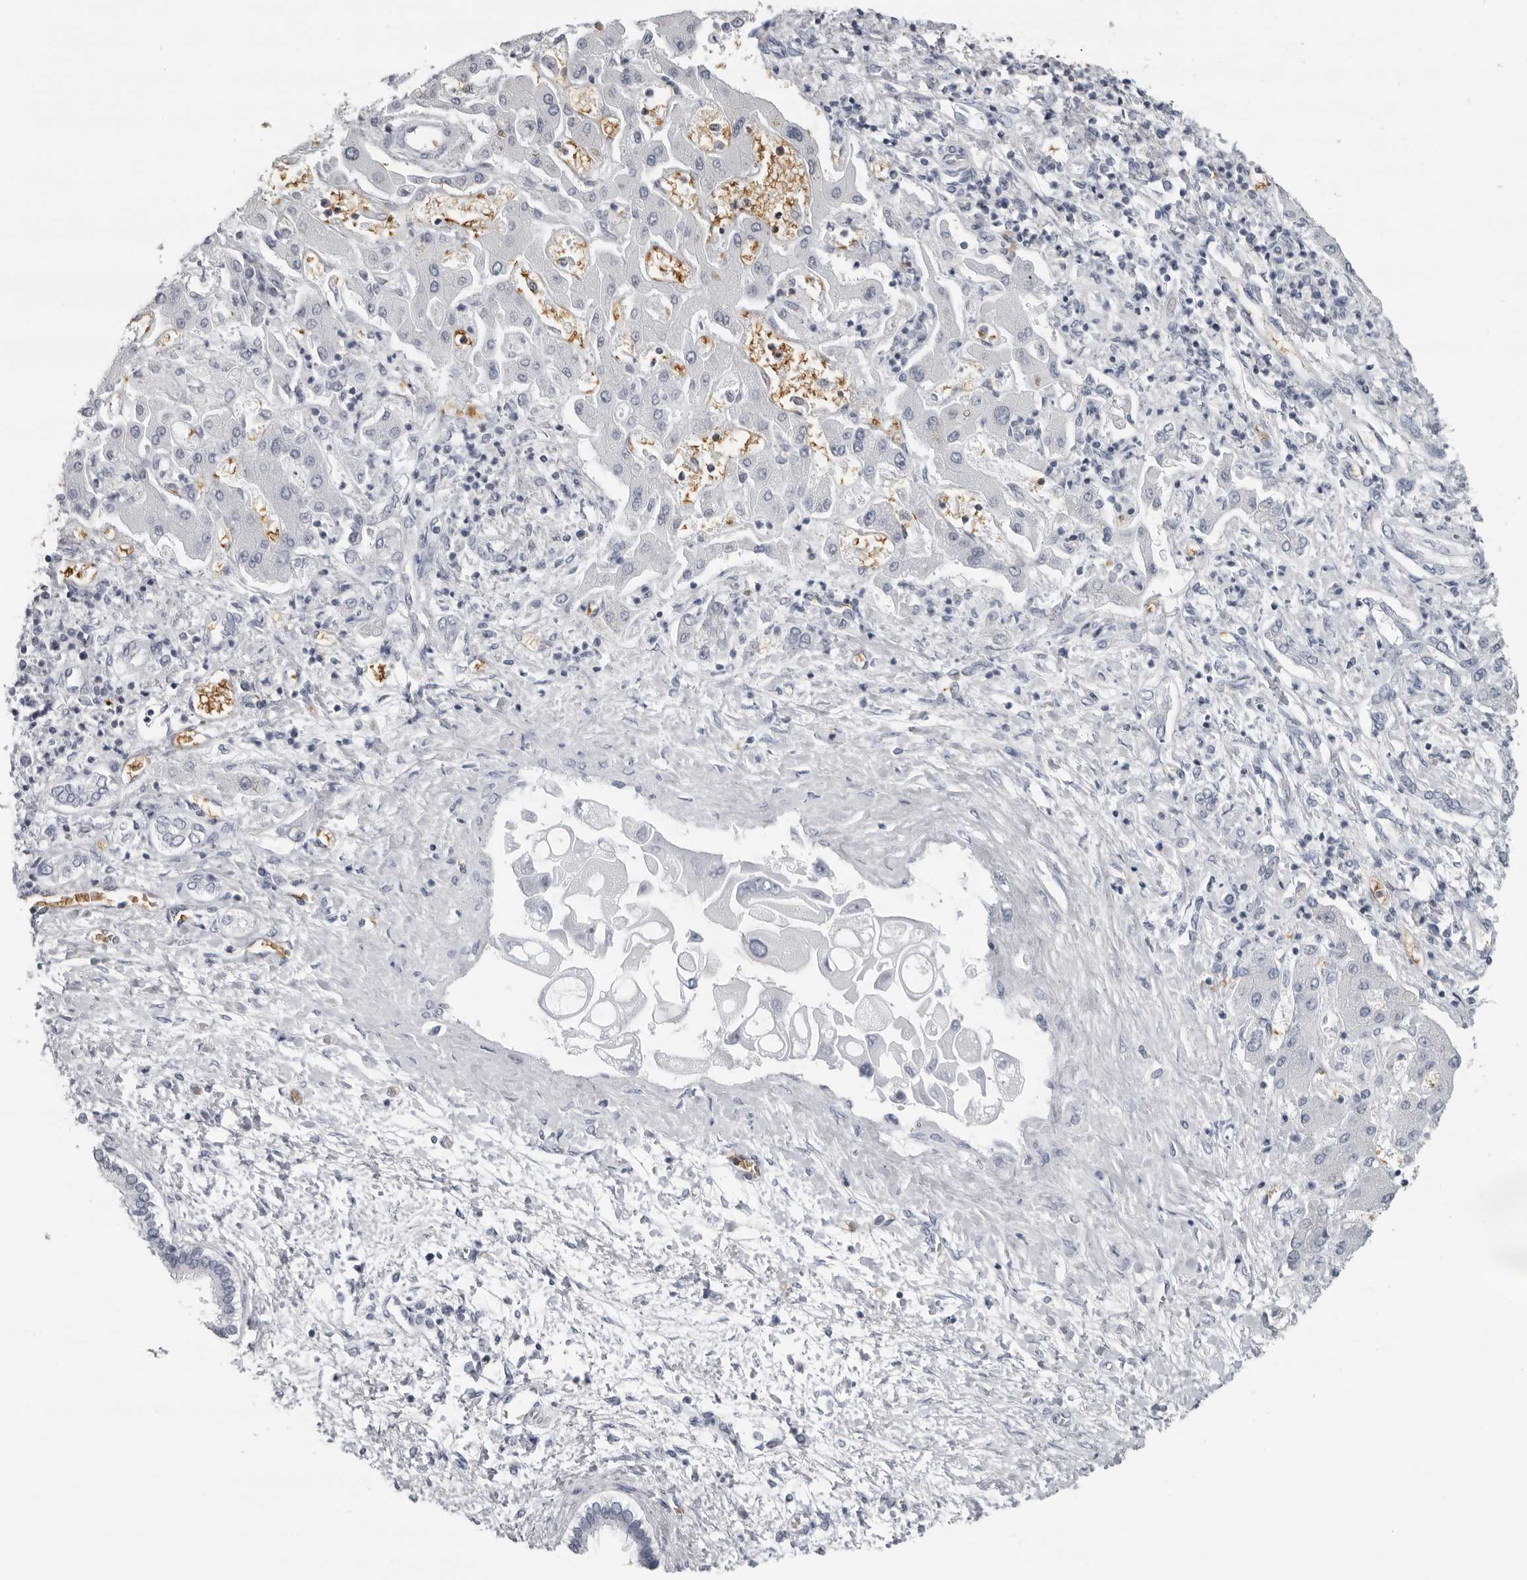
{"staining": {"intensity": "negative", "quantity": "none", "location": "none"}, "tissue": "liver cancer", "cell_type": "Tumor cells", "image_type": "cancer", "snomed": [{"axis": "morphology", "description": "Cholangiocarcinoma"}, {"axis": "topography", "description": "Liver"}], "caption": "There is no significant staining in tumor cells of liver cholangiocarcinoma. (Stains: DAB (3,3'-diaminobenzidine) immunohistochemistry with hematoxylin counter stain, Microscopy: brightfield microscopy at high magnification).", "gene": "EPB41", "patient": {"sex": "male", "age": 50}}